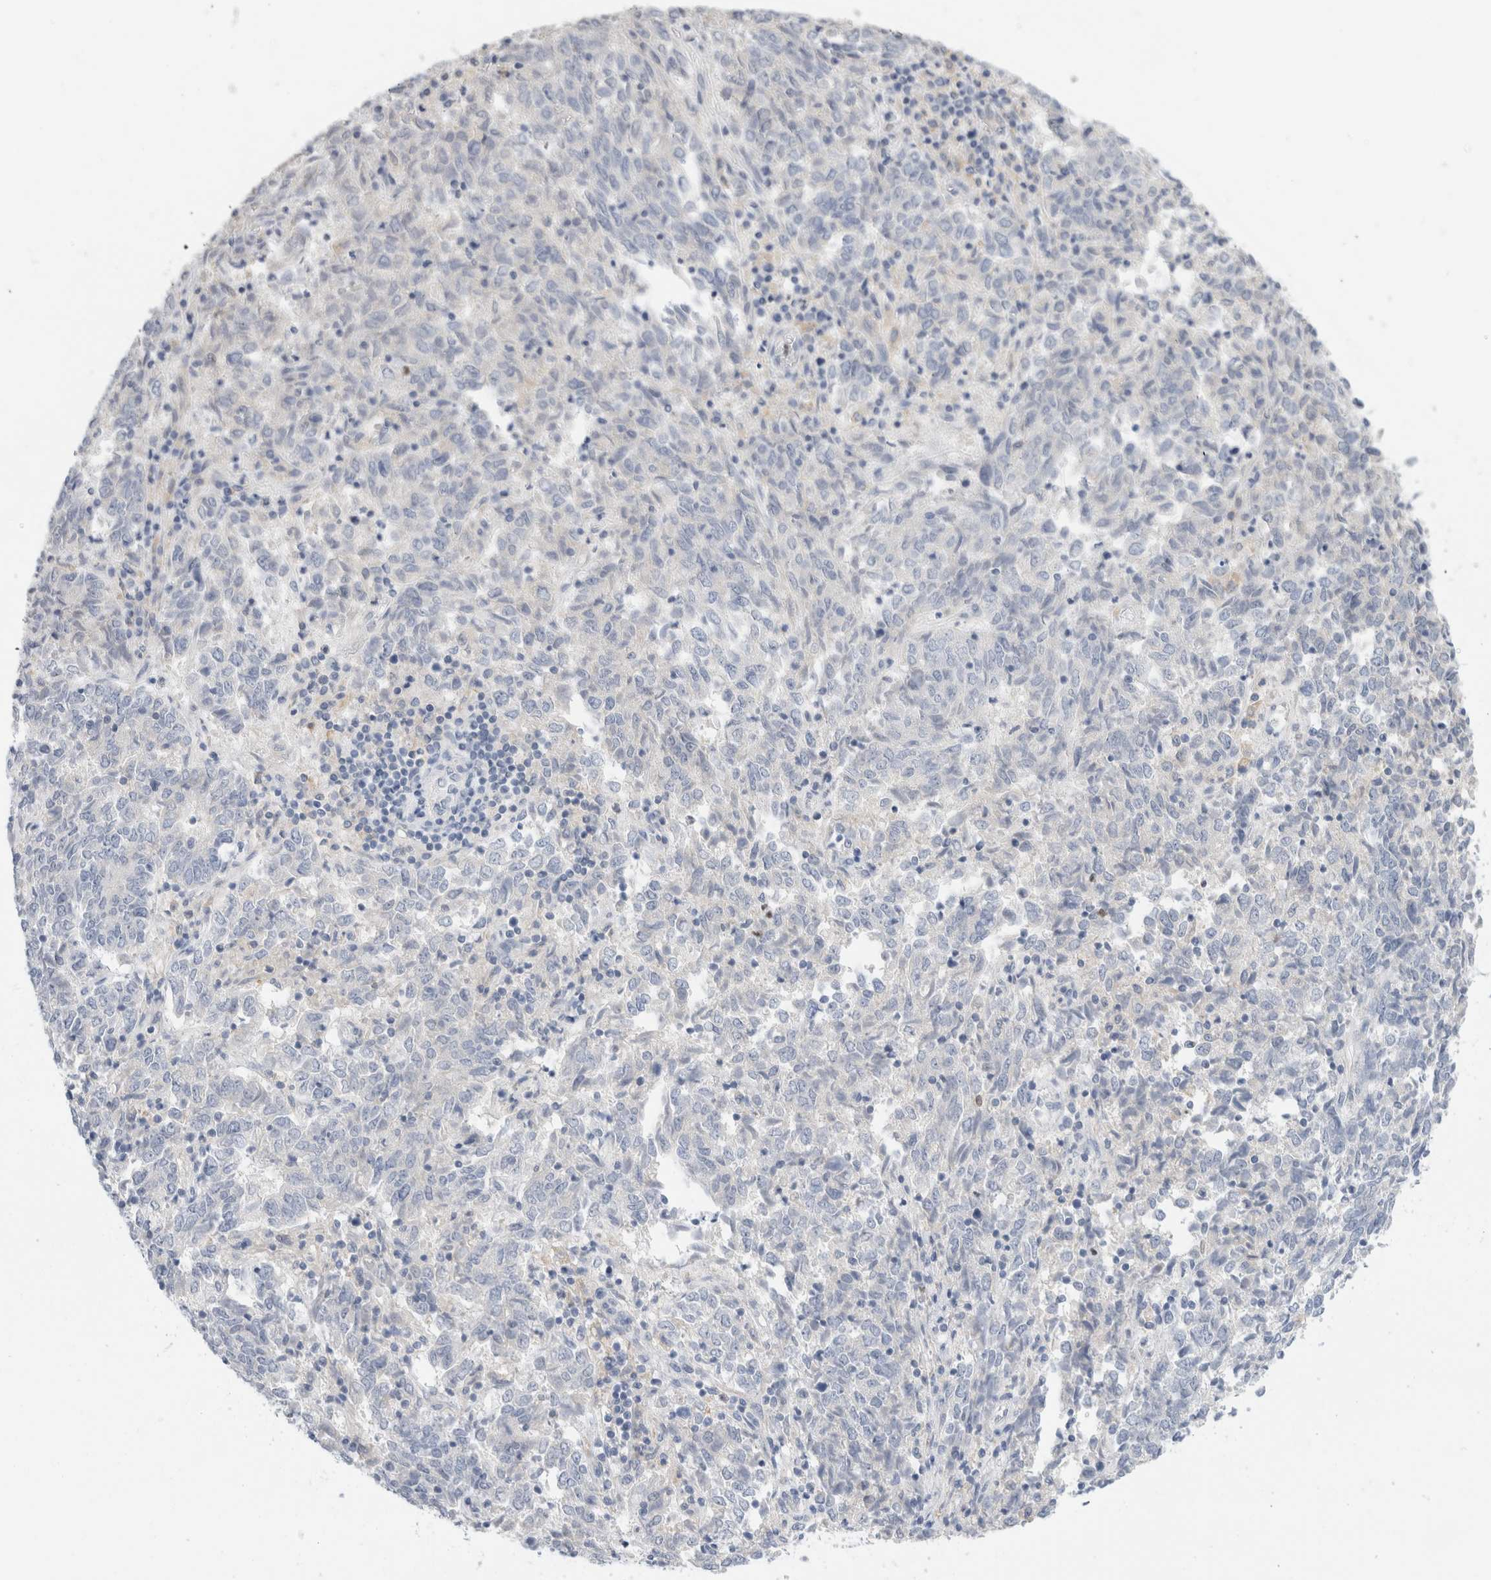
{"staining": {"intensity": "negative", "quantity": "none", "location": "none"}, "tissue": "endometrial cancer", "cell_type": "Tumor cells", "image_type": "cancer", "snomed": [{"axis": "morphology", "description": "Adenocarcinoma, NOS"}, {"axis": "topography", "description": "Endometrium"}], "caption": "High magnification brightfield microscopy of adenocarcinoma (endometrial) stained with DAB (3,3'-diaminobenzidine) (brown) and counterstained with hematoxylin (blue): tumor cells show no significant positivity.", "gene": "ADAM30", "patient": {"sex": "female", "age": 80}}